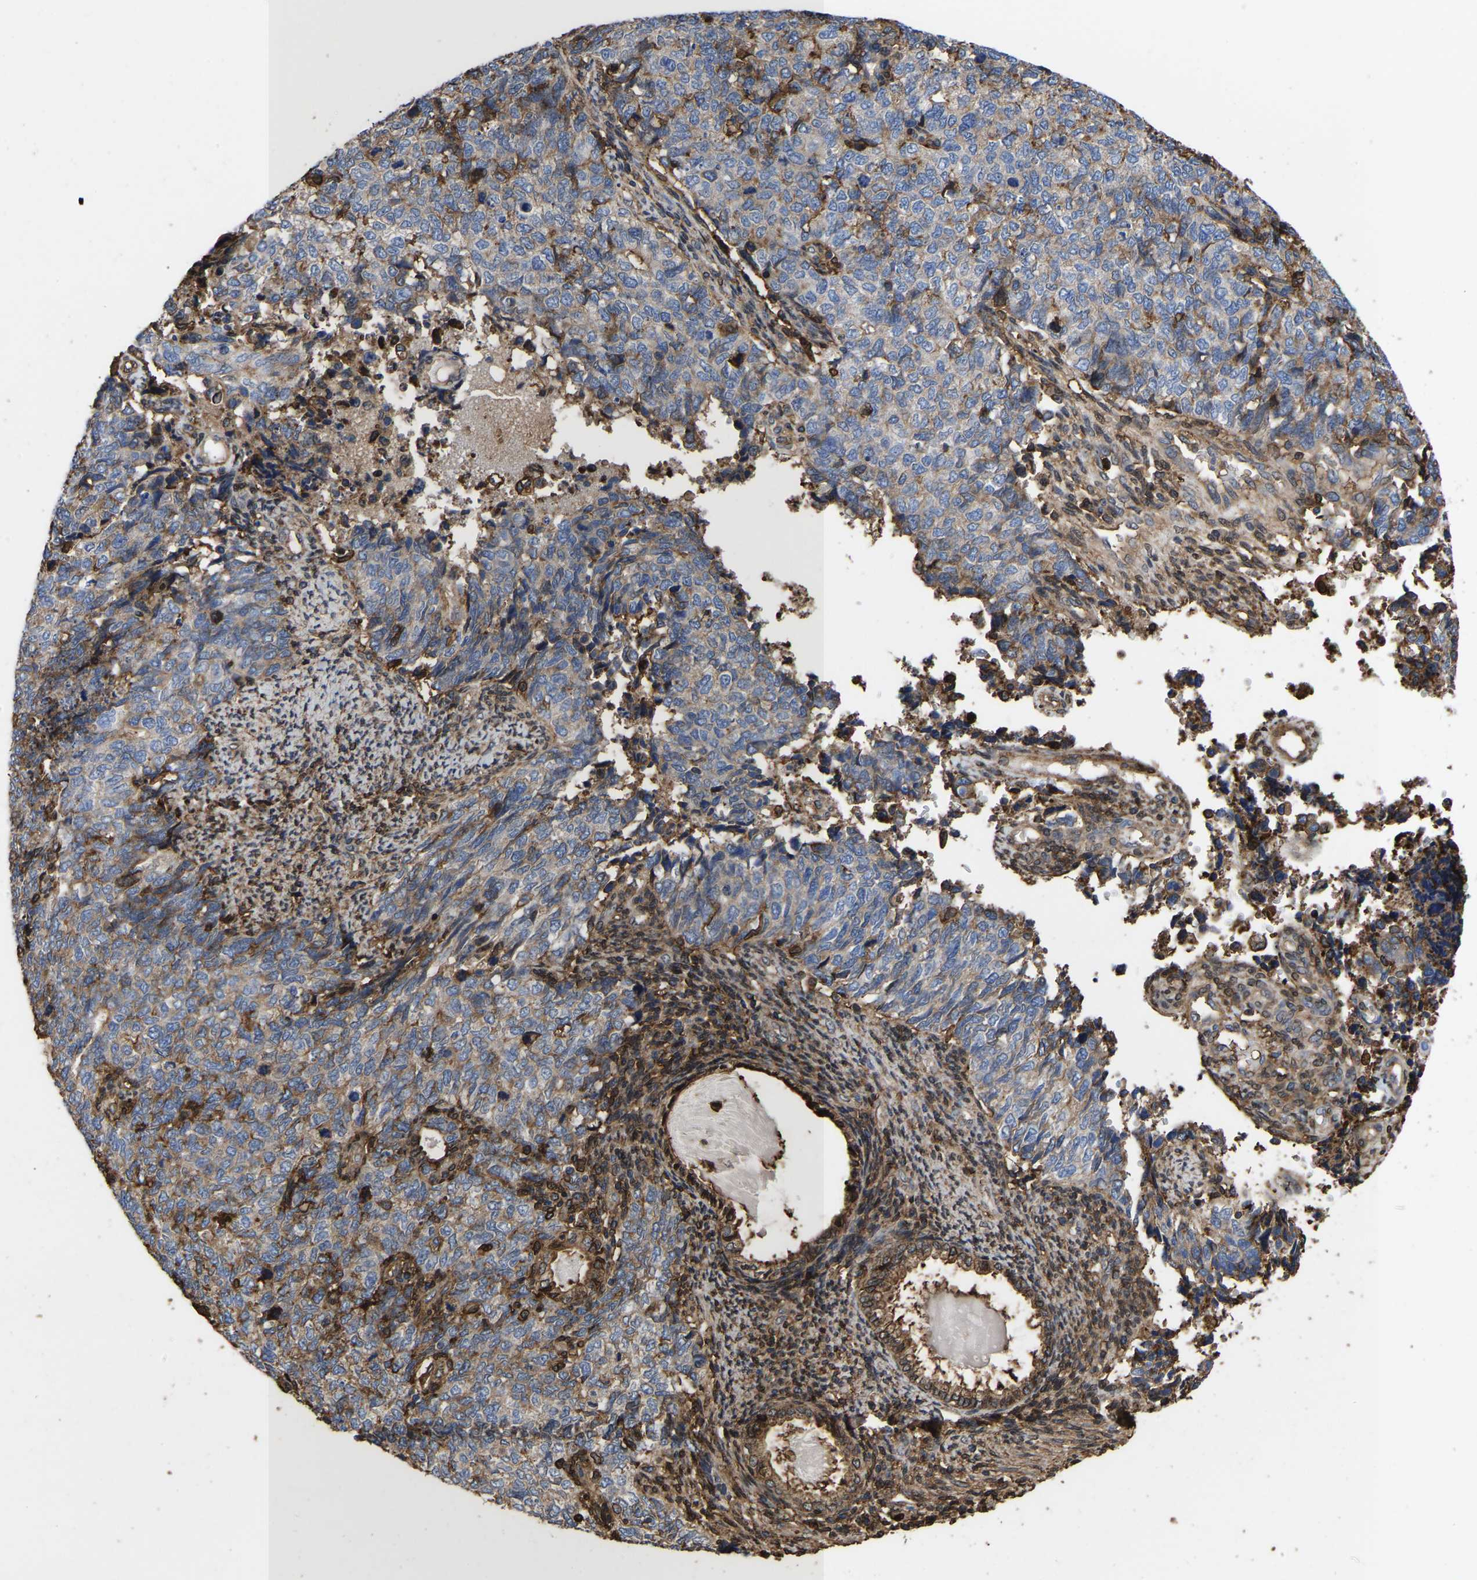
{"staining": {"intensity": "negative", "quantity": "none", "location": "none"}, "tissue": "cervical cancer", "cell_type": "Tumor cells", "image_type": "cancer", "snomed": [{"axis": "morphology", "description": "Squamous cell carcinoma, NOS"}, {"axis": "topography", "description": "Cervix"}], "caption": "Immunohistochemistry (IHC) of human squamous cell carcinoma (cervical) shows no expression in tumor cells. (DAB immunohistochemistry, high magnification).", "gene": "LIF", "patient": {"sex": "female", "age": 63}}